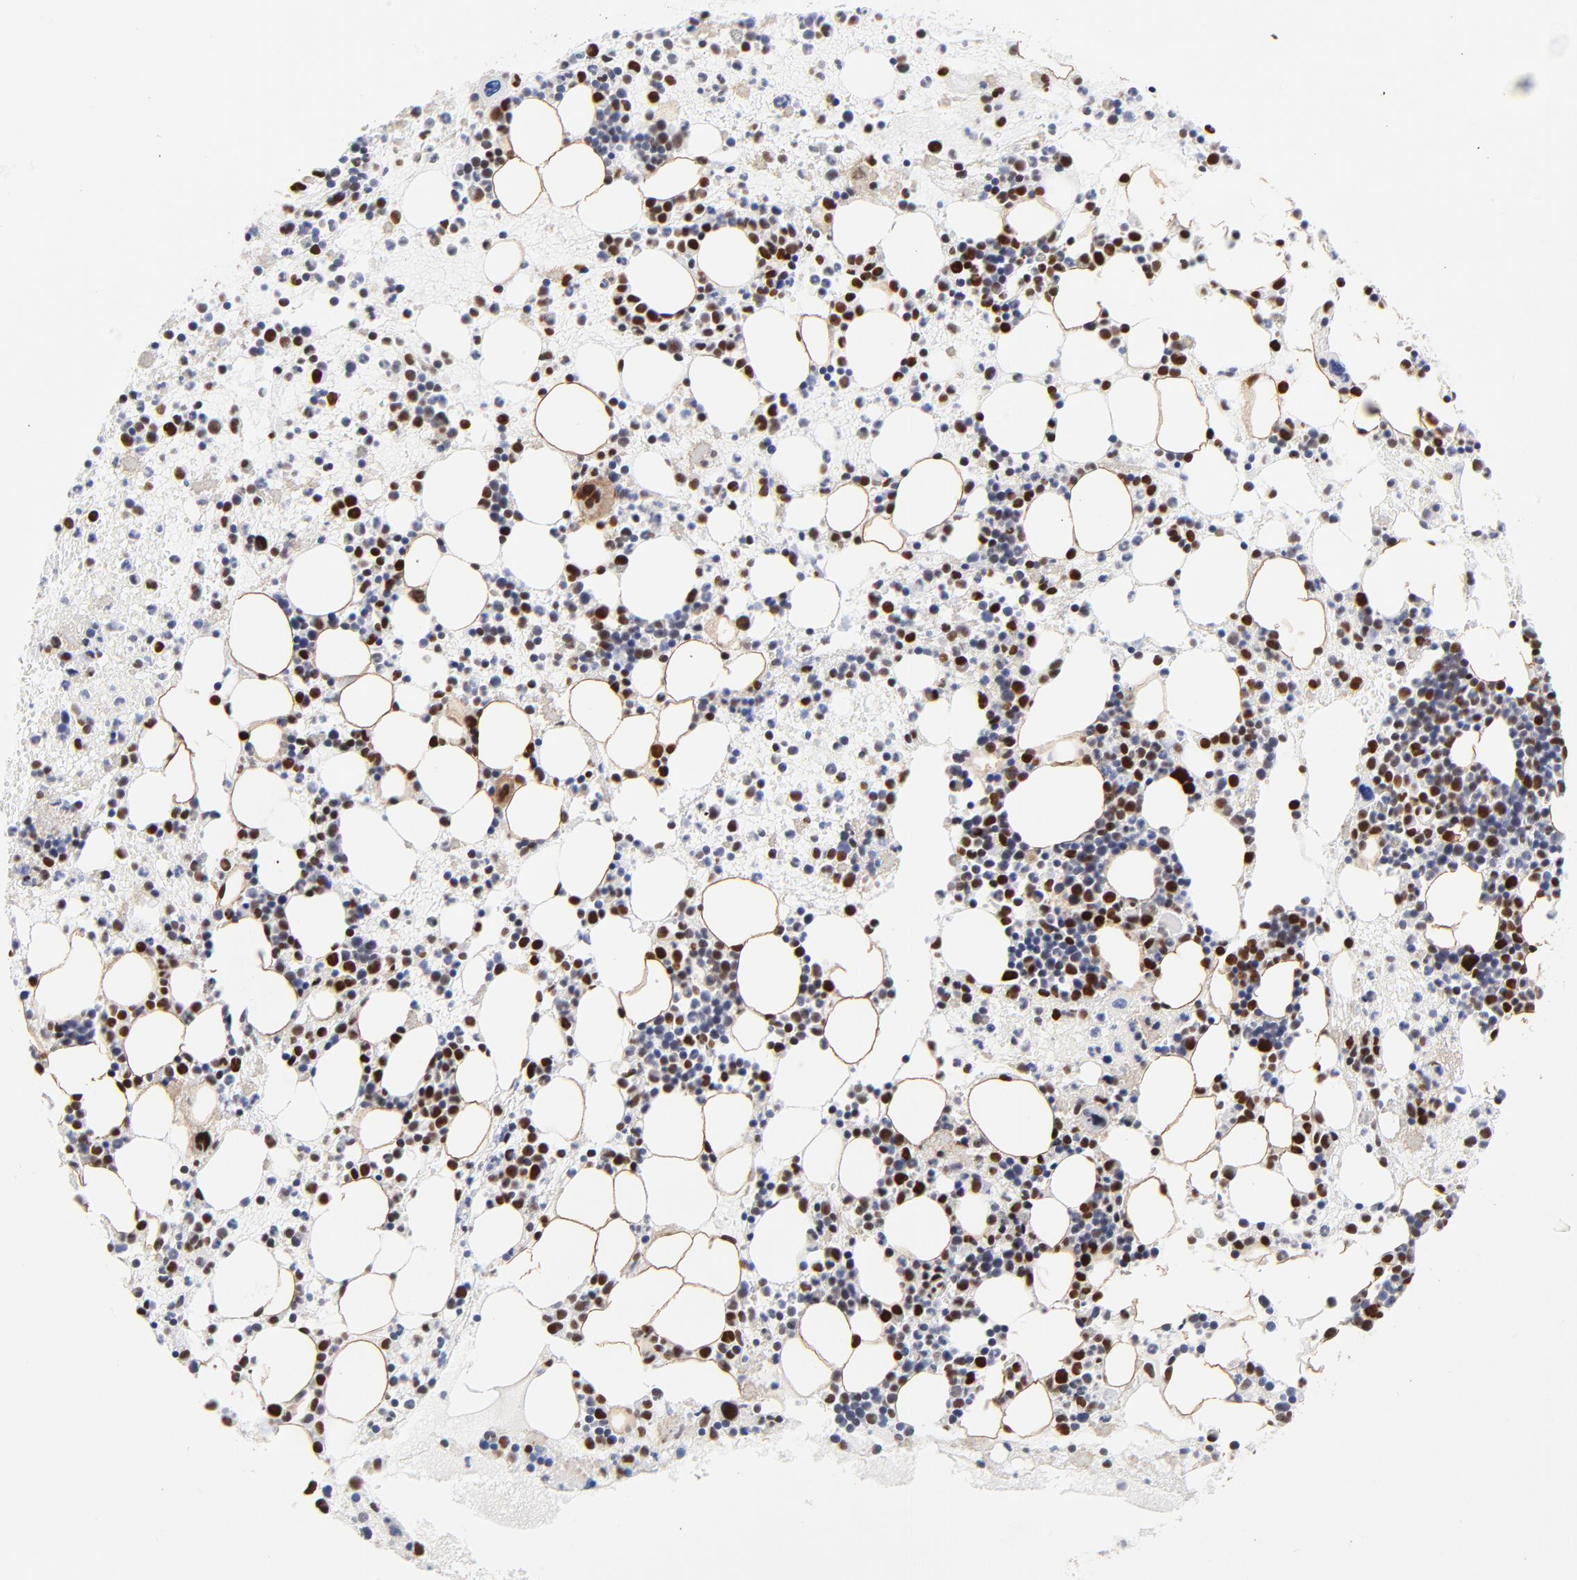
{"staining": {"intensity": "strong", "quantity": "25%-75%", "location": "nuclear"}, "tissue": "bone marrow", "cell_type": "Hematopoietic cells", "image_type": "normal", "snomed": [{"axis": "morphology", "description": "Normal tissue, NOS"}, {"axis": "topography", "description": "Bone marrow"}], "caption": "Protein expression analysis of benign bone marrow reveals strong nuclear expression in approximately 25%-75% of hematopoietic cells.", "gene": "ZMYM3", "patient": {"sex": "male", "age": 15}}